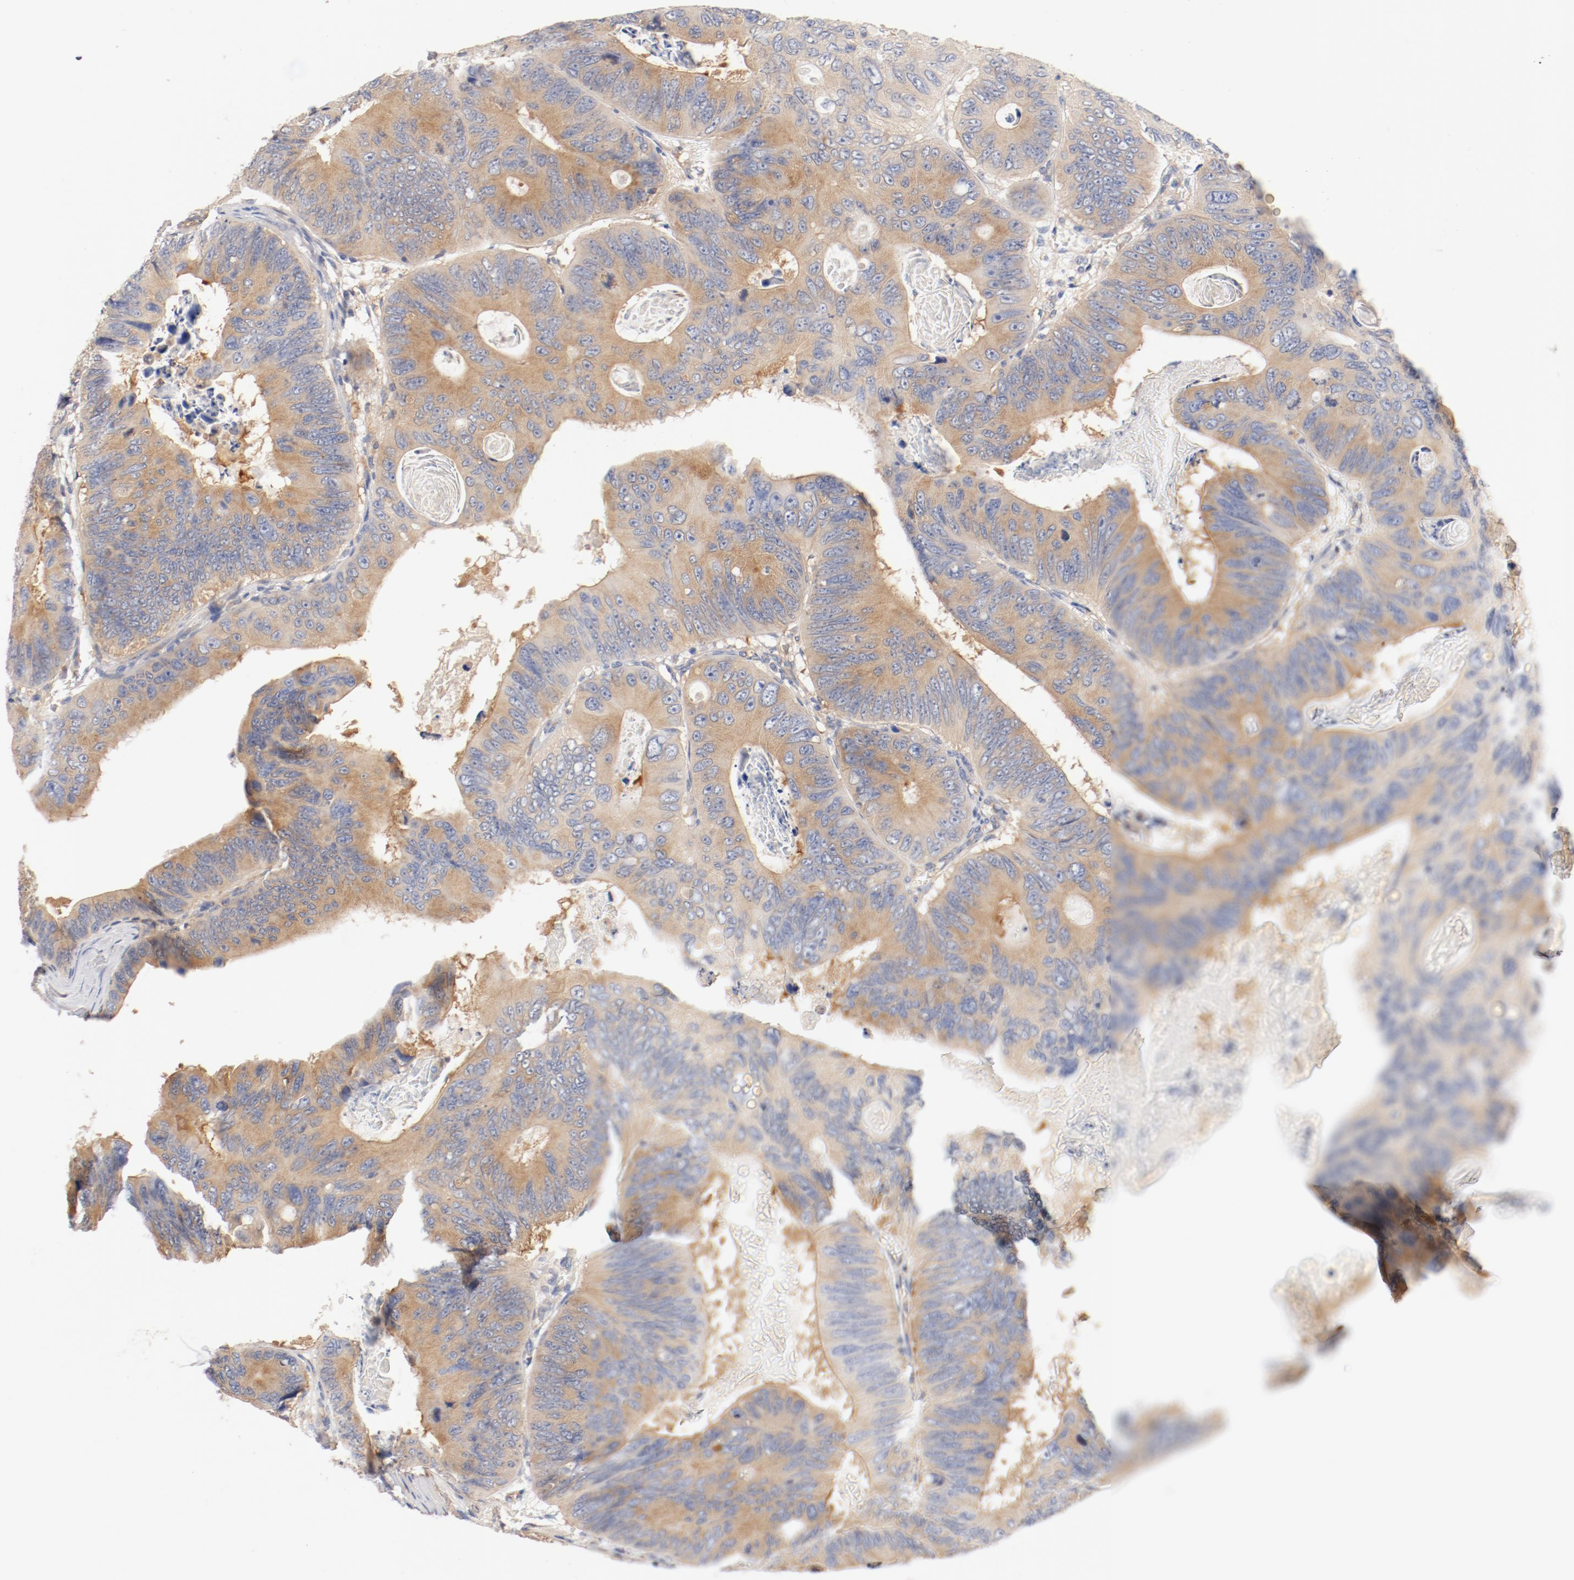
{"staining": {"intensity": "moderate", "quantity": ">75%", "location": "cytoplasmic/membranous"}, "tissue": "colorectal cancer", "cell_type": "Tumor cells", "image_type": "cancer", "snomed": [{"axis": "morphology", "description": "Adenocarcinoma, NOS"}, {"axis": "topography", "description": "Colon"}], "caption": "Brown immunohistochemical staining in colorectal cancer reveals moderate cytoplasmic/membranous expression in approximately >75% of tumor cells.", "gene": "DYNC1H1", "patient": {"sex": "female", "age": 55}}